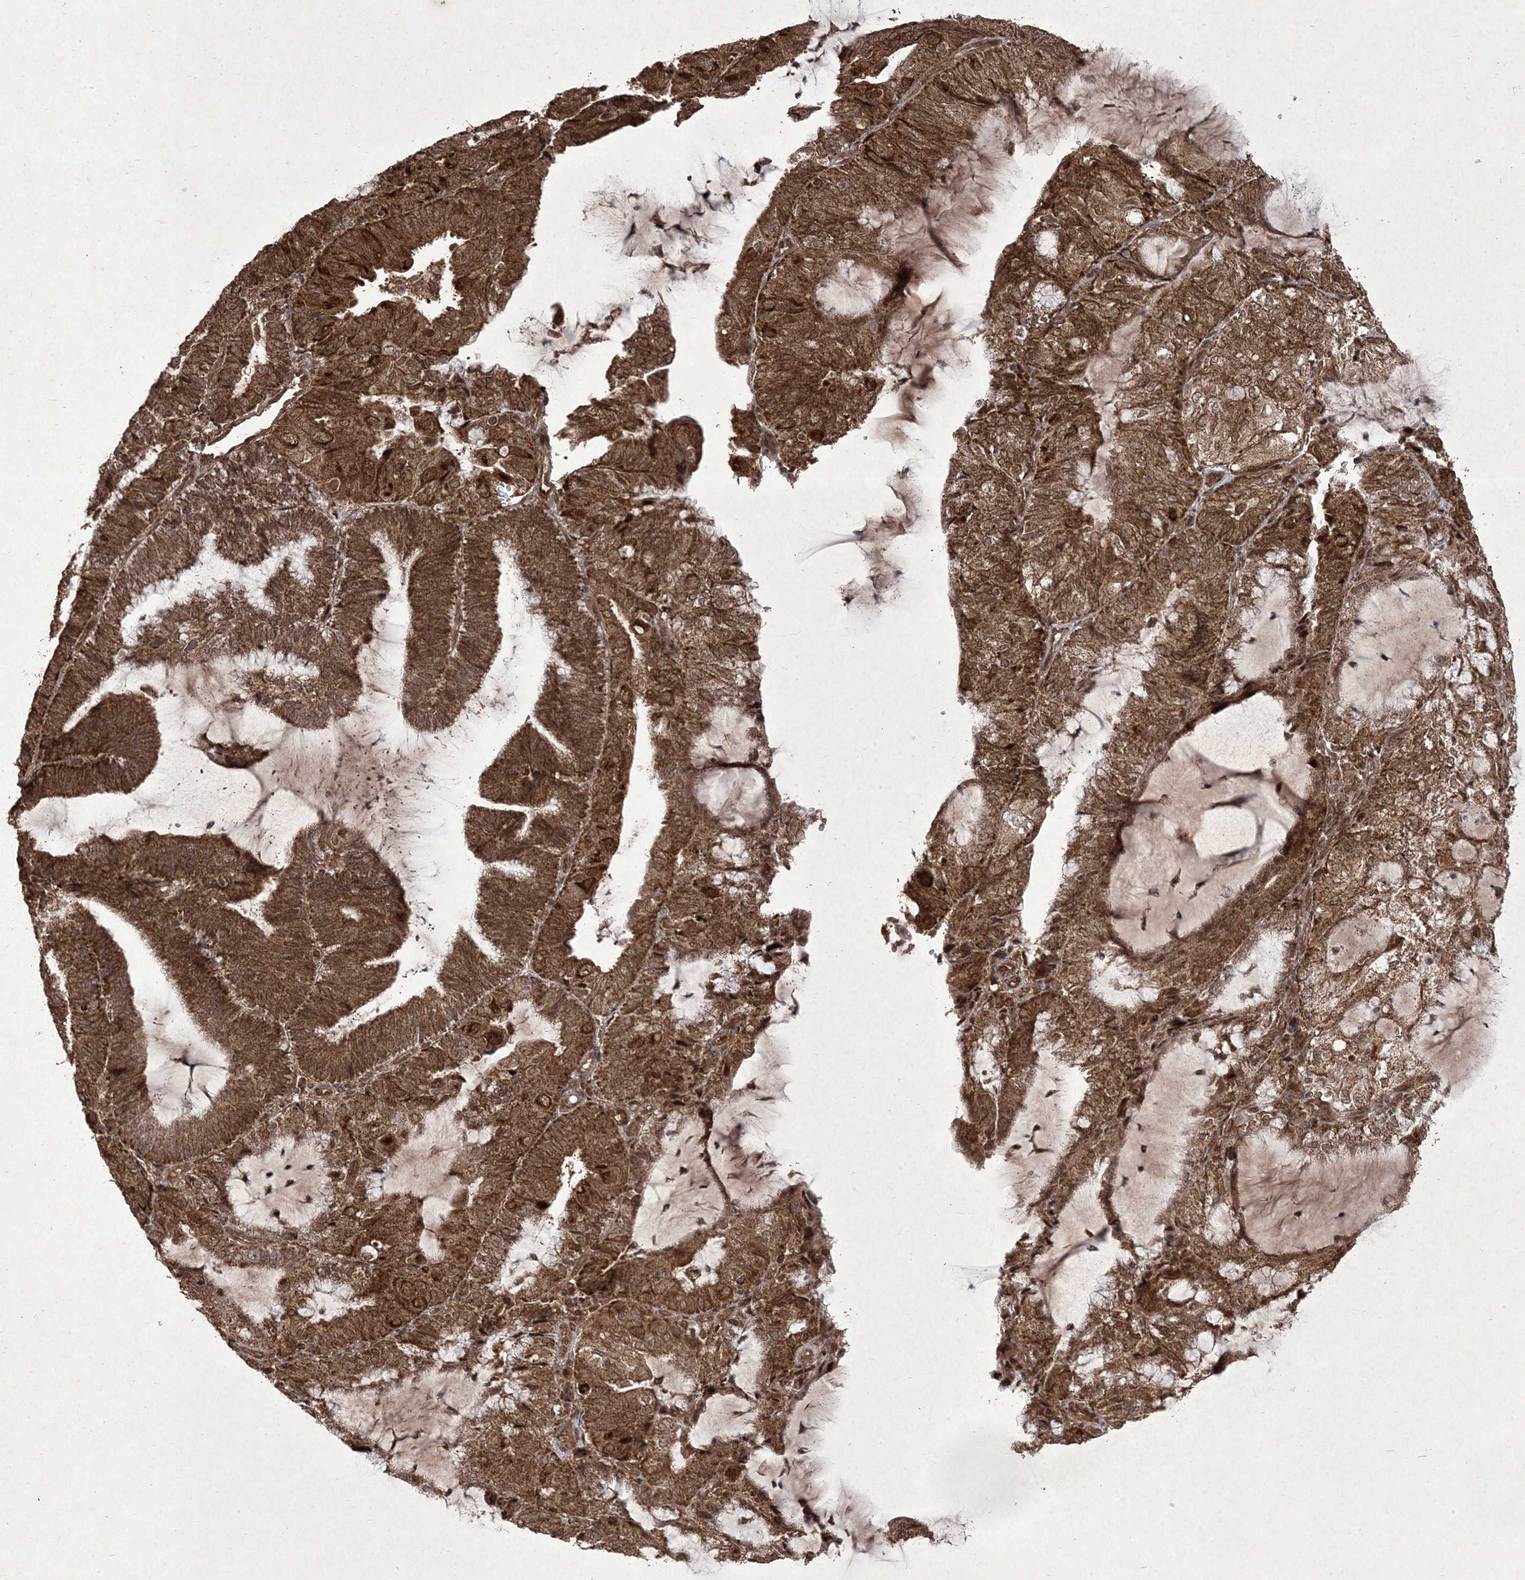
{"staining": {"intensity": "strong", "quantity": ">75%", "location": "cytoplasmic/membranous,nuclear"}, "tissue": "endometrial cancer", "cell_type": "Tumor cells", "image_type": "cancer", "snomed": [{"axis": "morphology", "description": "Adenocarcinoma, NOS"}, {"axis": "topography", "description": "Endometrium"}], "caption": "This histopathology image shows immunohistochemistry (IHC) staining of human endometrial cancer (adenocarcinoma), with high strong cytoplasmic/membranous and nuclear staining in about >75% of tumor cells.", "gene": "PLEKHM2", "patient": {"sex": "female", "age": 81}}